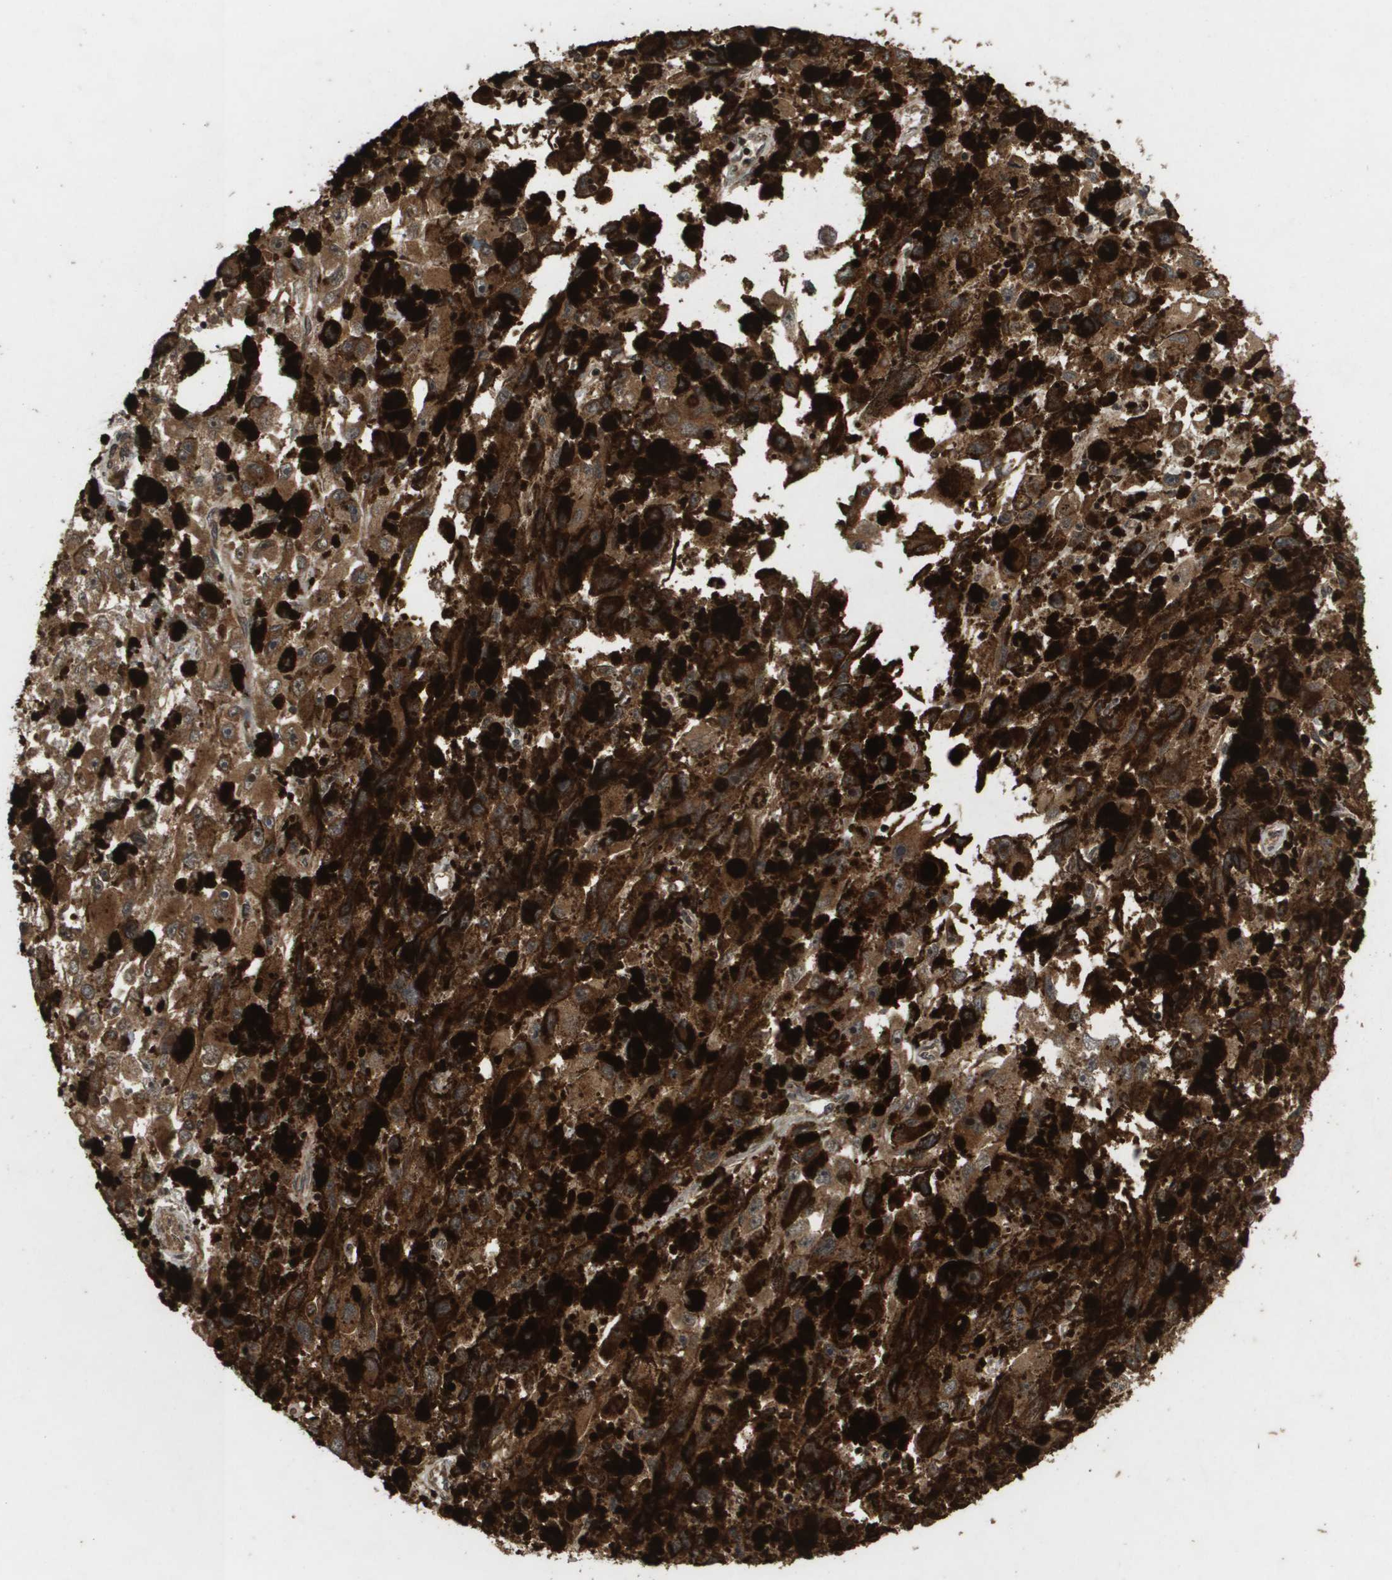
{"staining": {"intensity": "strong", "quantity": ">75%", "location": "cytoplasmic/membranous,nuclear"}, "tissue": "melanoma", "cell_type": "Tumor cells", "image_type": "cancer", "snomed": [{"axis": "morphology", "description": "Malignant melanoma, NOS"}, {"axis": "topography", "description": "Skin"}], "caption": "Immunohistochemical staining of human melanoma reveals high levels of strong cytoplasmic/membranous and nuclear protein expression in approximately >75% of tumor cells.", "gene": "KIF11", "patient": {"sex": "female", "age": 104}}